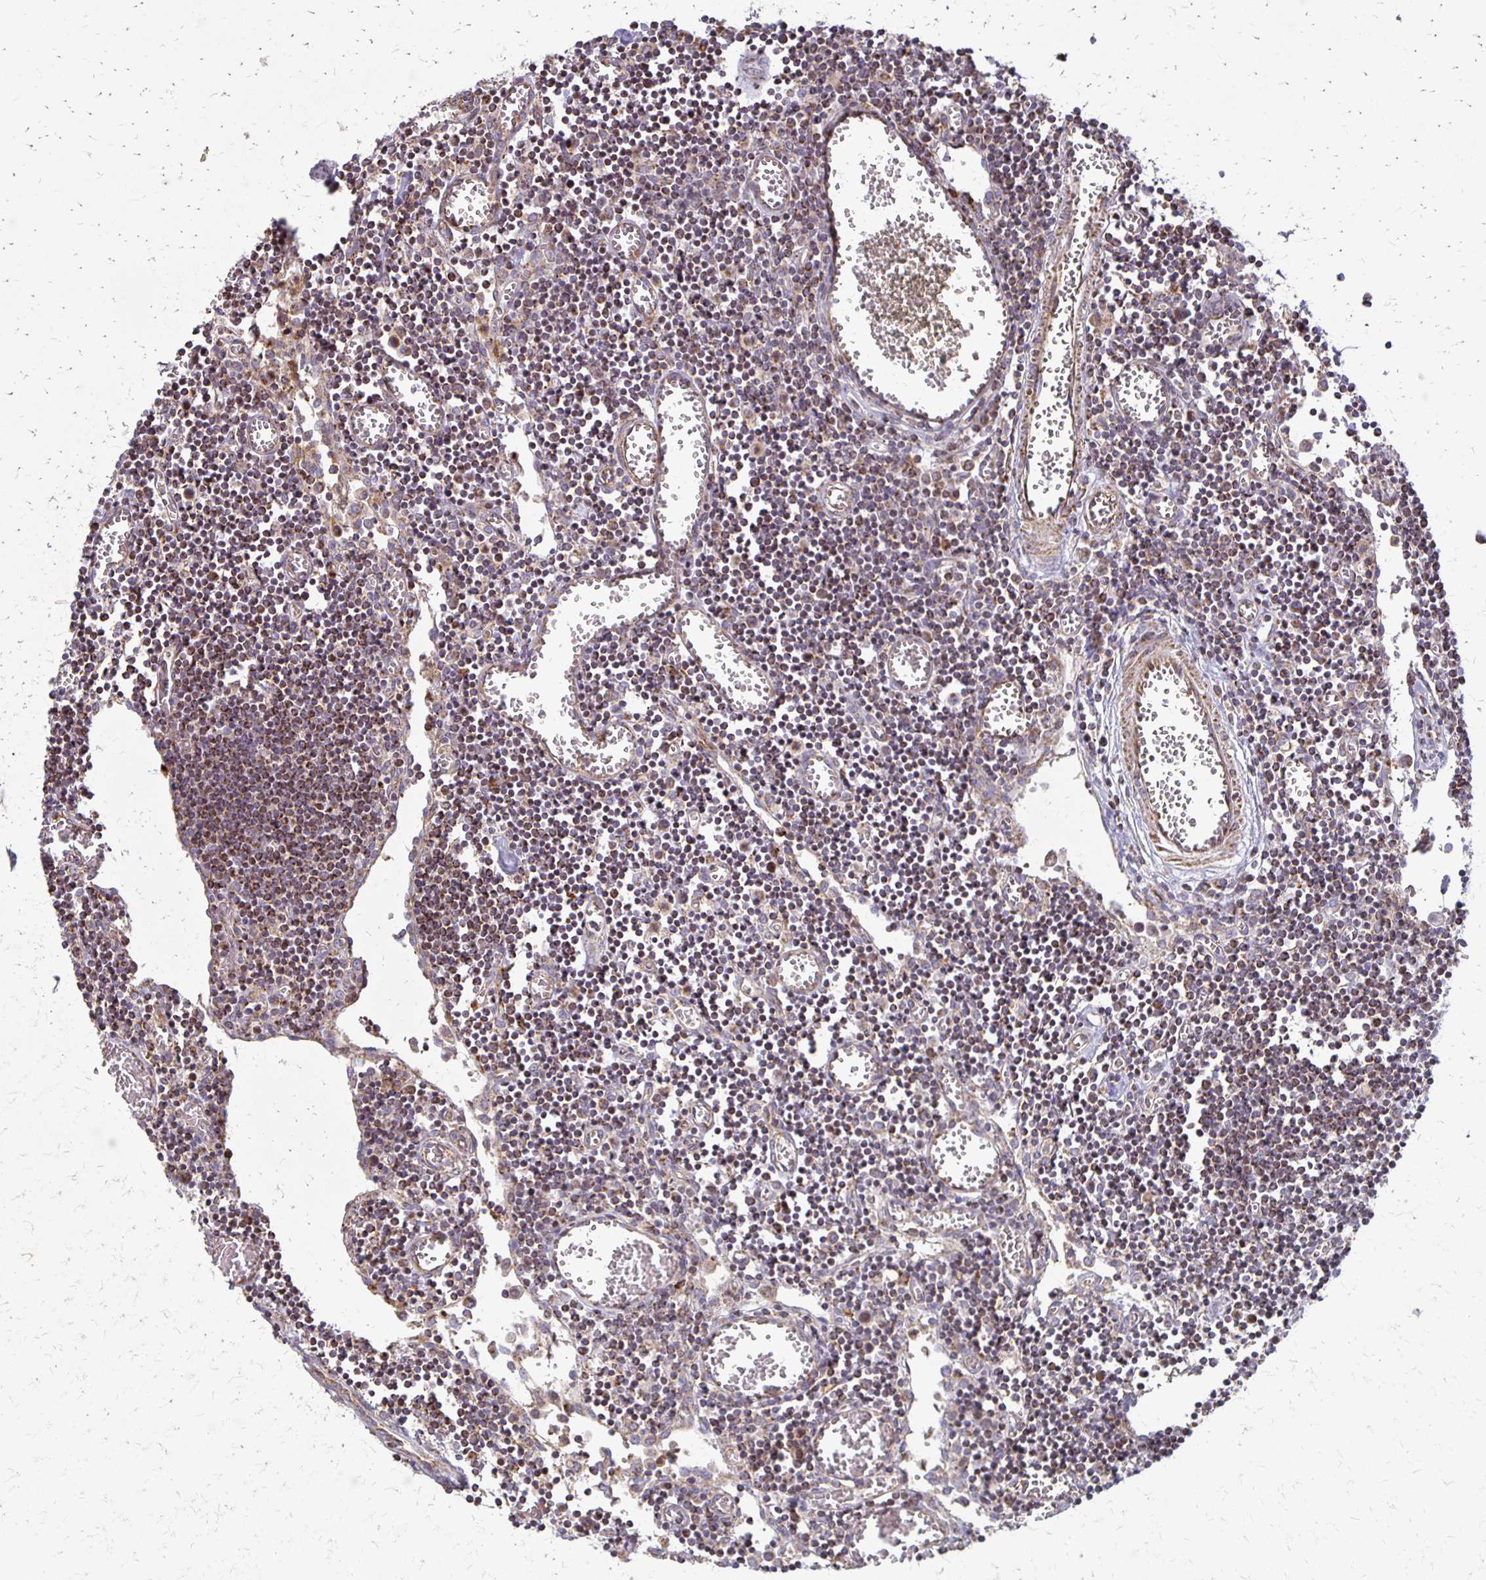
{"staining": {"intensity": "negative", "quantity": "none", "location": "none"}, "tissue": "lymph node", "cell_type": "Germinal center cells", "image_type": "normal", "snomed": [{"axis": "morphology", "description": "Normal tissue, NOS"}, {"axis": "topography", "description": "Lymph node"}], "caption": "Immunohistochemical staining of unremarkable lymph node displays no significant positivity in germinal center cells. (Brightfield microscopy of DAB (3,3'-diaminobenzidine) immunohistochemistry (IHC) at high magnification).", "gene": "EIF4EBP2", "patient": {"sex": "male", "age": 66}}